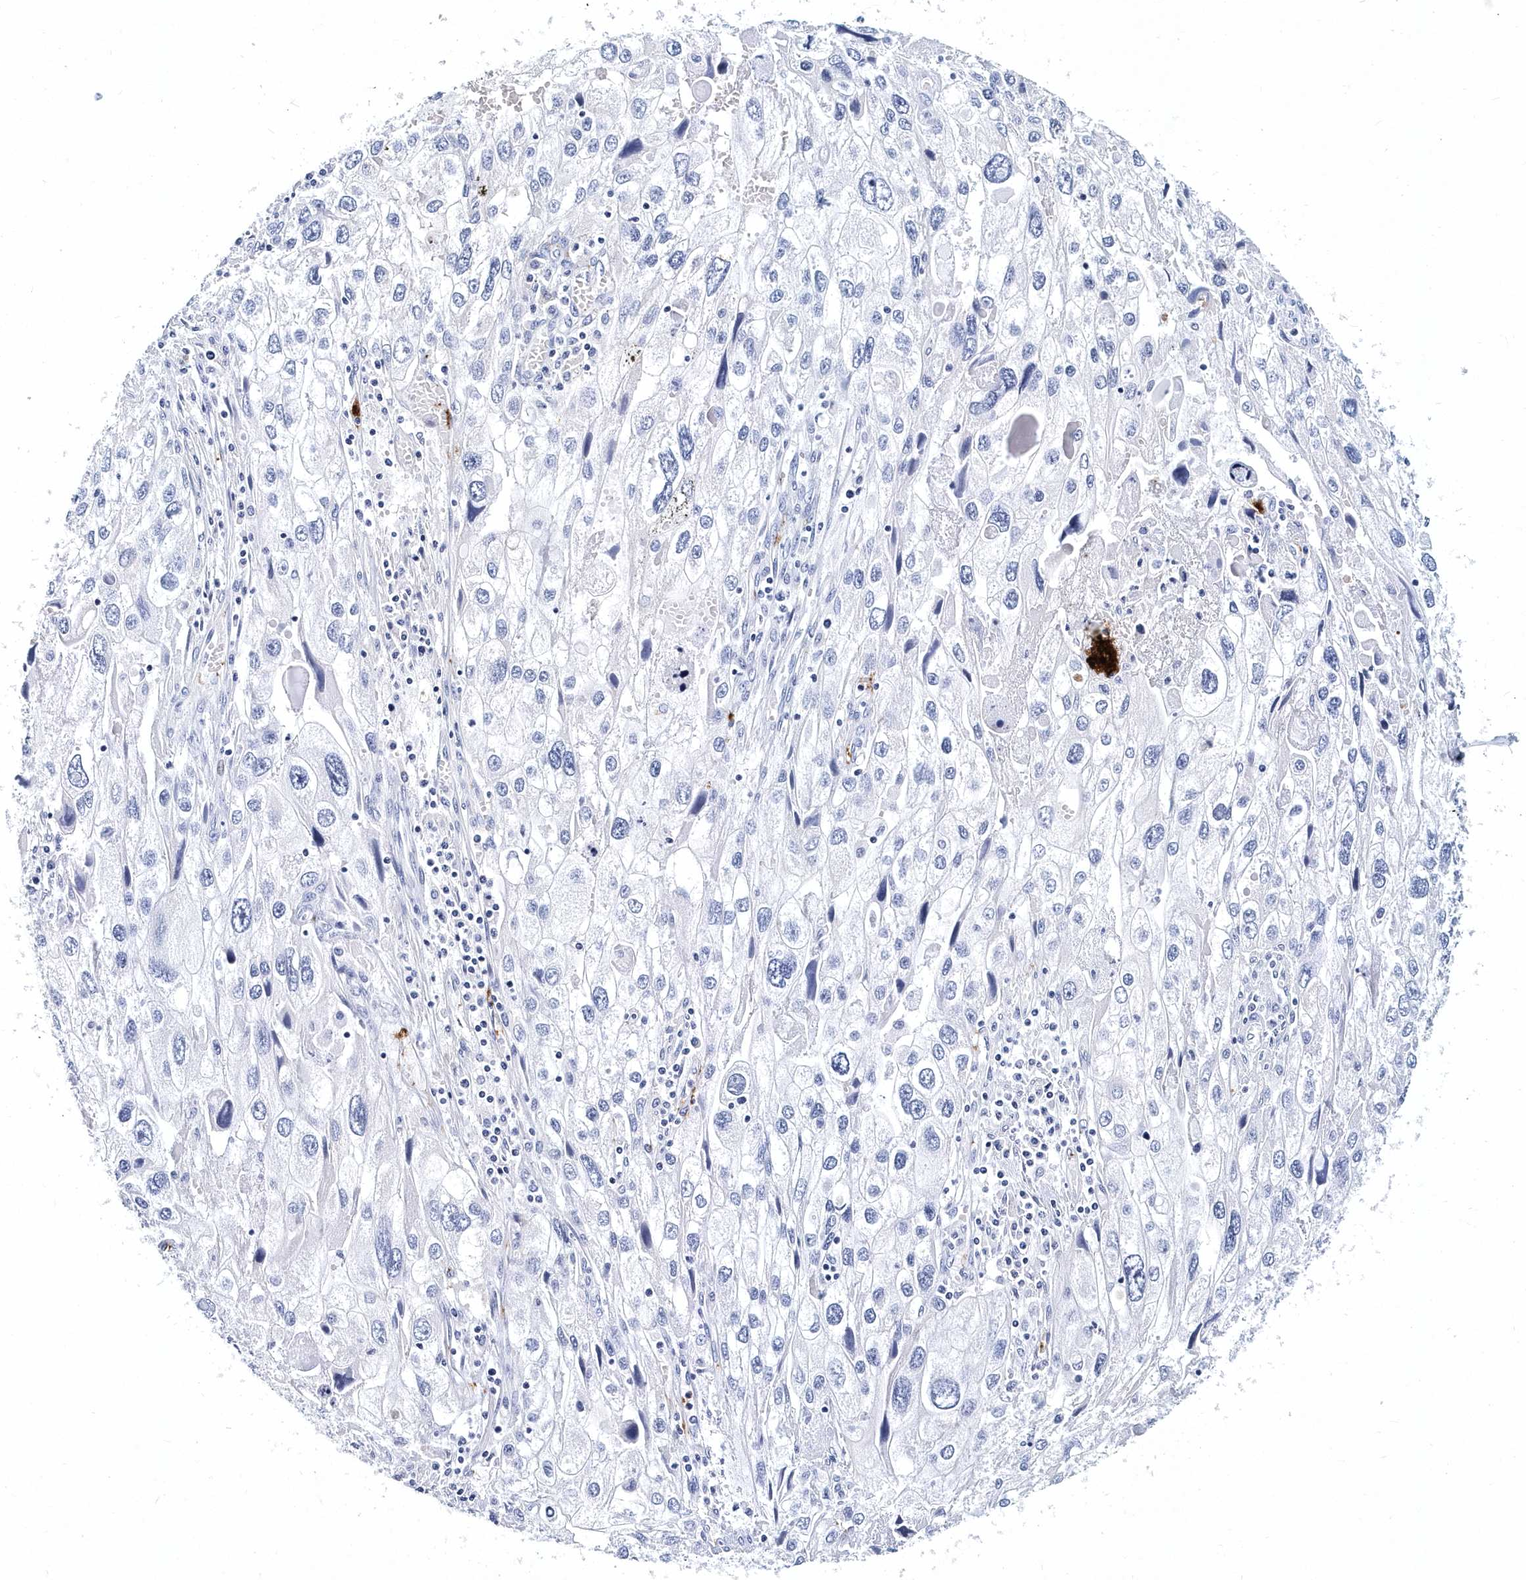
{"staining": {"intensity": "negative", "quantity": "none", "location": "none"}, "tissue": "endometrial cancer", "cell_type": "Tumor cells", "image_type": "cancer", "snomed": [{"axis": "morphology", "description": "Adenocarcinoma, NOS"}, {"axis": "topography", "description": "Endometrium"}], "caption": "An image of human adenocarcinoma (endometrial) is negative for staining in tumor cells. Brightfield microscopy of IHC stained with DAB (3,3'-diaminobenzidine) (brown) and hematoxylin (blue), captured at high magnification.", "gene": "ITGA2B", "patient": {"sex": "female", "age": 49}}